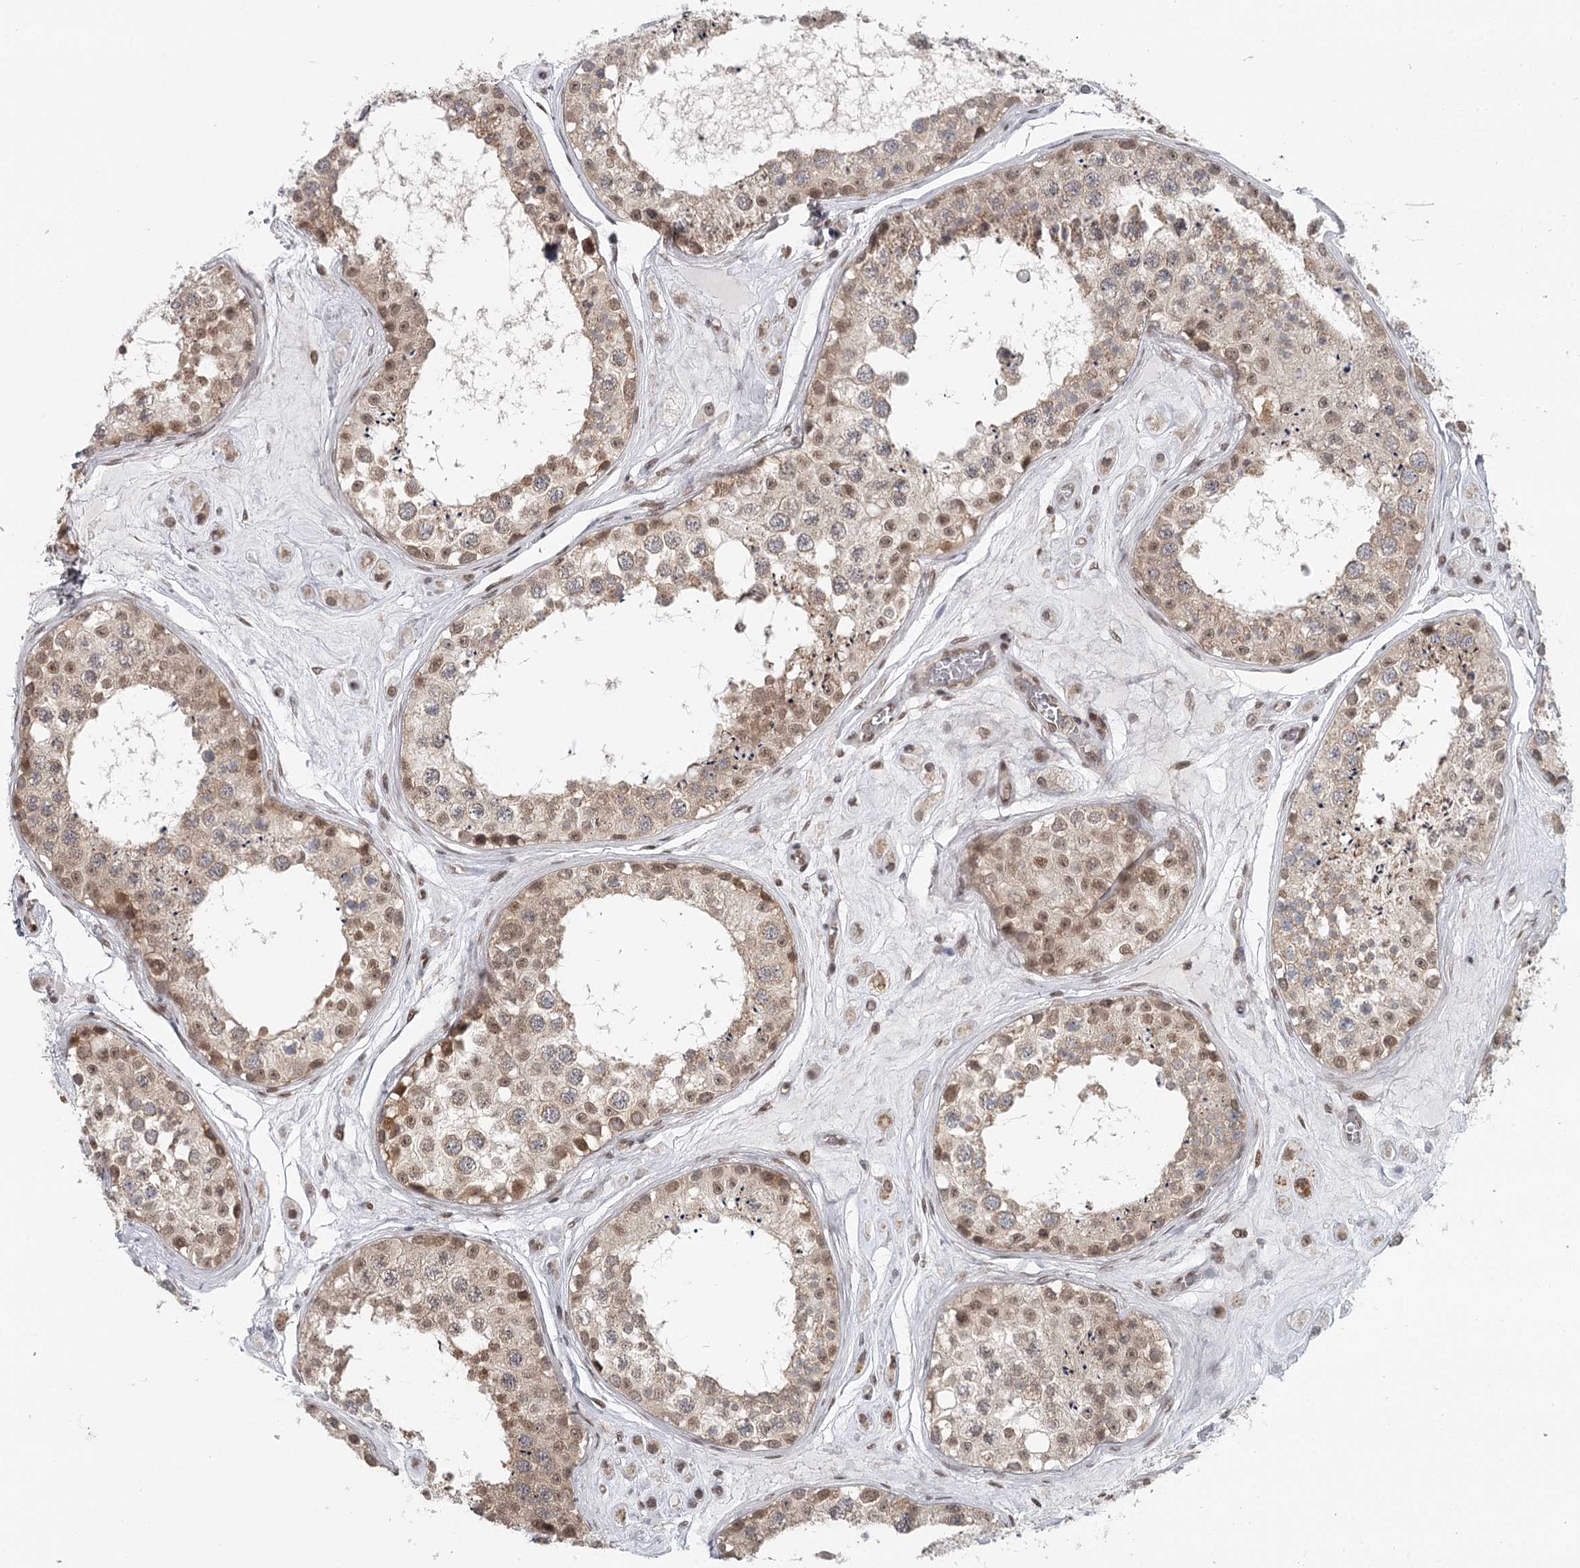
{"staining": {"intensity": "moderate", "quantity": ">75%", "location": "cytoplasmic/membranous,nuclear"}, "tissue": "testis", "cell_type": "Cells in seminiferous ducts", "image_type": "normal", "snomed": [{"axis": "morphology", "description": "Normal tissue, NOS"}, {"axis": "topography", "description": "Testis"}], "caption": "Protein analysis of unremarkable testis reveals moderate cytoplasmic/membranous,nuclear staining in about >75% of cells in seminiferous ducts.", "gene": "FAM13C", "patient": {"sex": "male", "age": 25}}